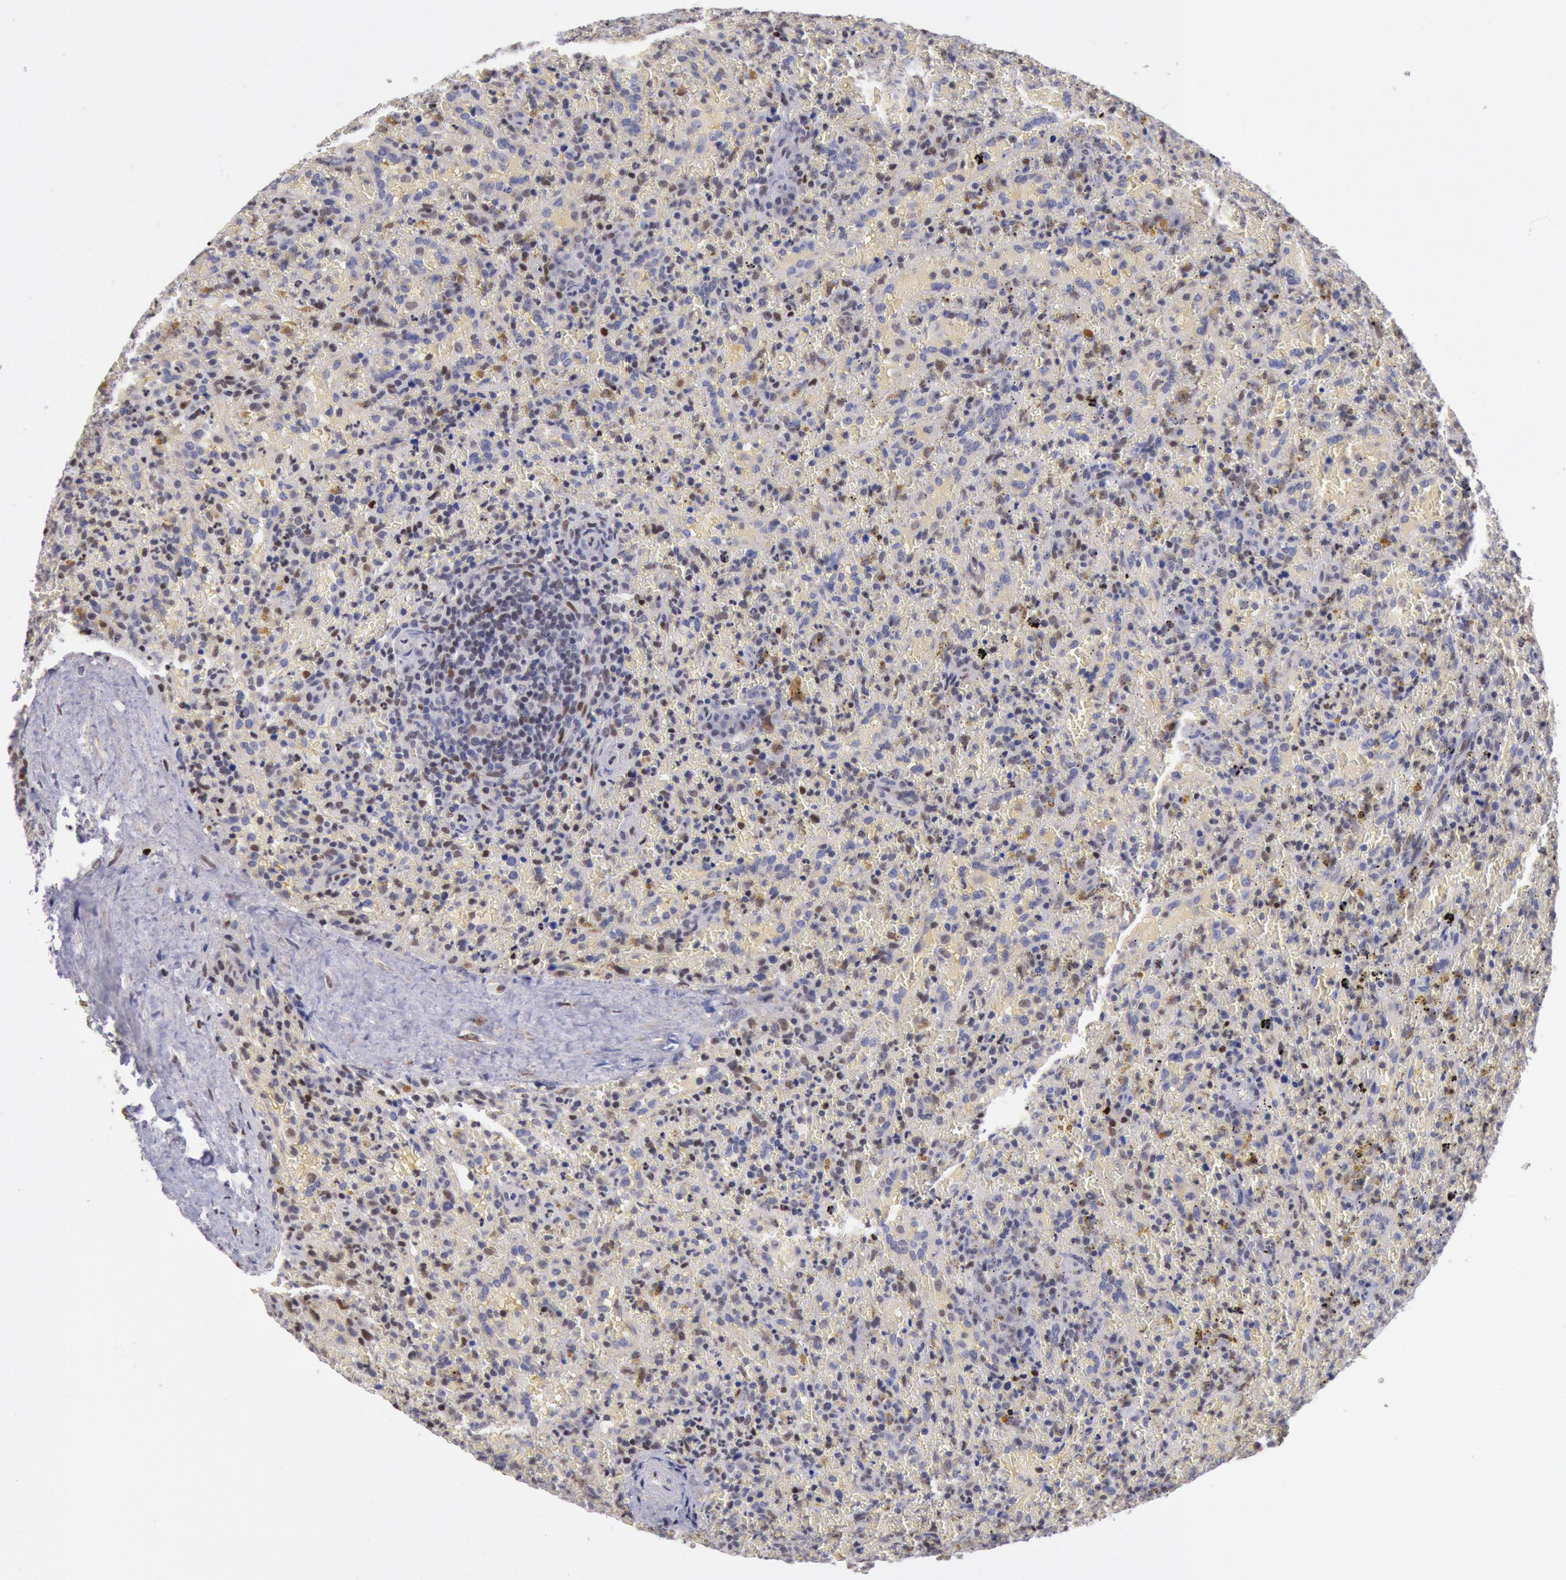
{"staining": {"intensity": "negative", "quantity": "none", "location": "none"}, "tissue": "lymphoma", "cell_type": "Tumor cells", "image_type": "cancer", "snomed": [{"axis": "morphology", "description": "Malignant lymphoma, non-Hodgkin's type, High grade"}, {"axis": "topography", "description": "Spleen"}, {"axis": "topography", "description": "Lymph node"}], "caption": "Immunohistochemistry micrograph of neoplastic tissue: human lymphoma stained with DAB (3,3'-diaminobenzidine) demonstrates no significant protein expression in tumor cells. The staining was performed using DAB to visualize the protein expression in brown, while the nuclei were stained in blue with hematoxylin (Magnification: 20x).", "gene": "RPS6KA5", "patient": {"sex": "female", "age": 70}}